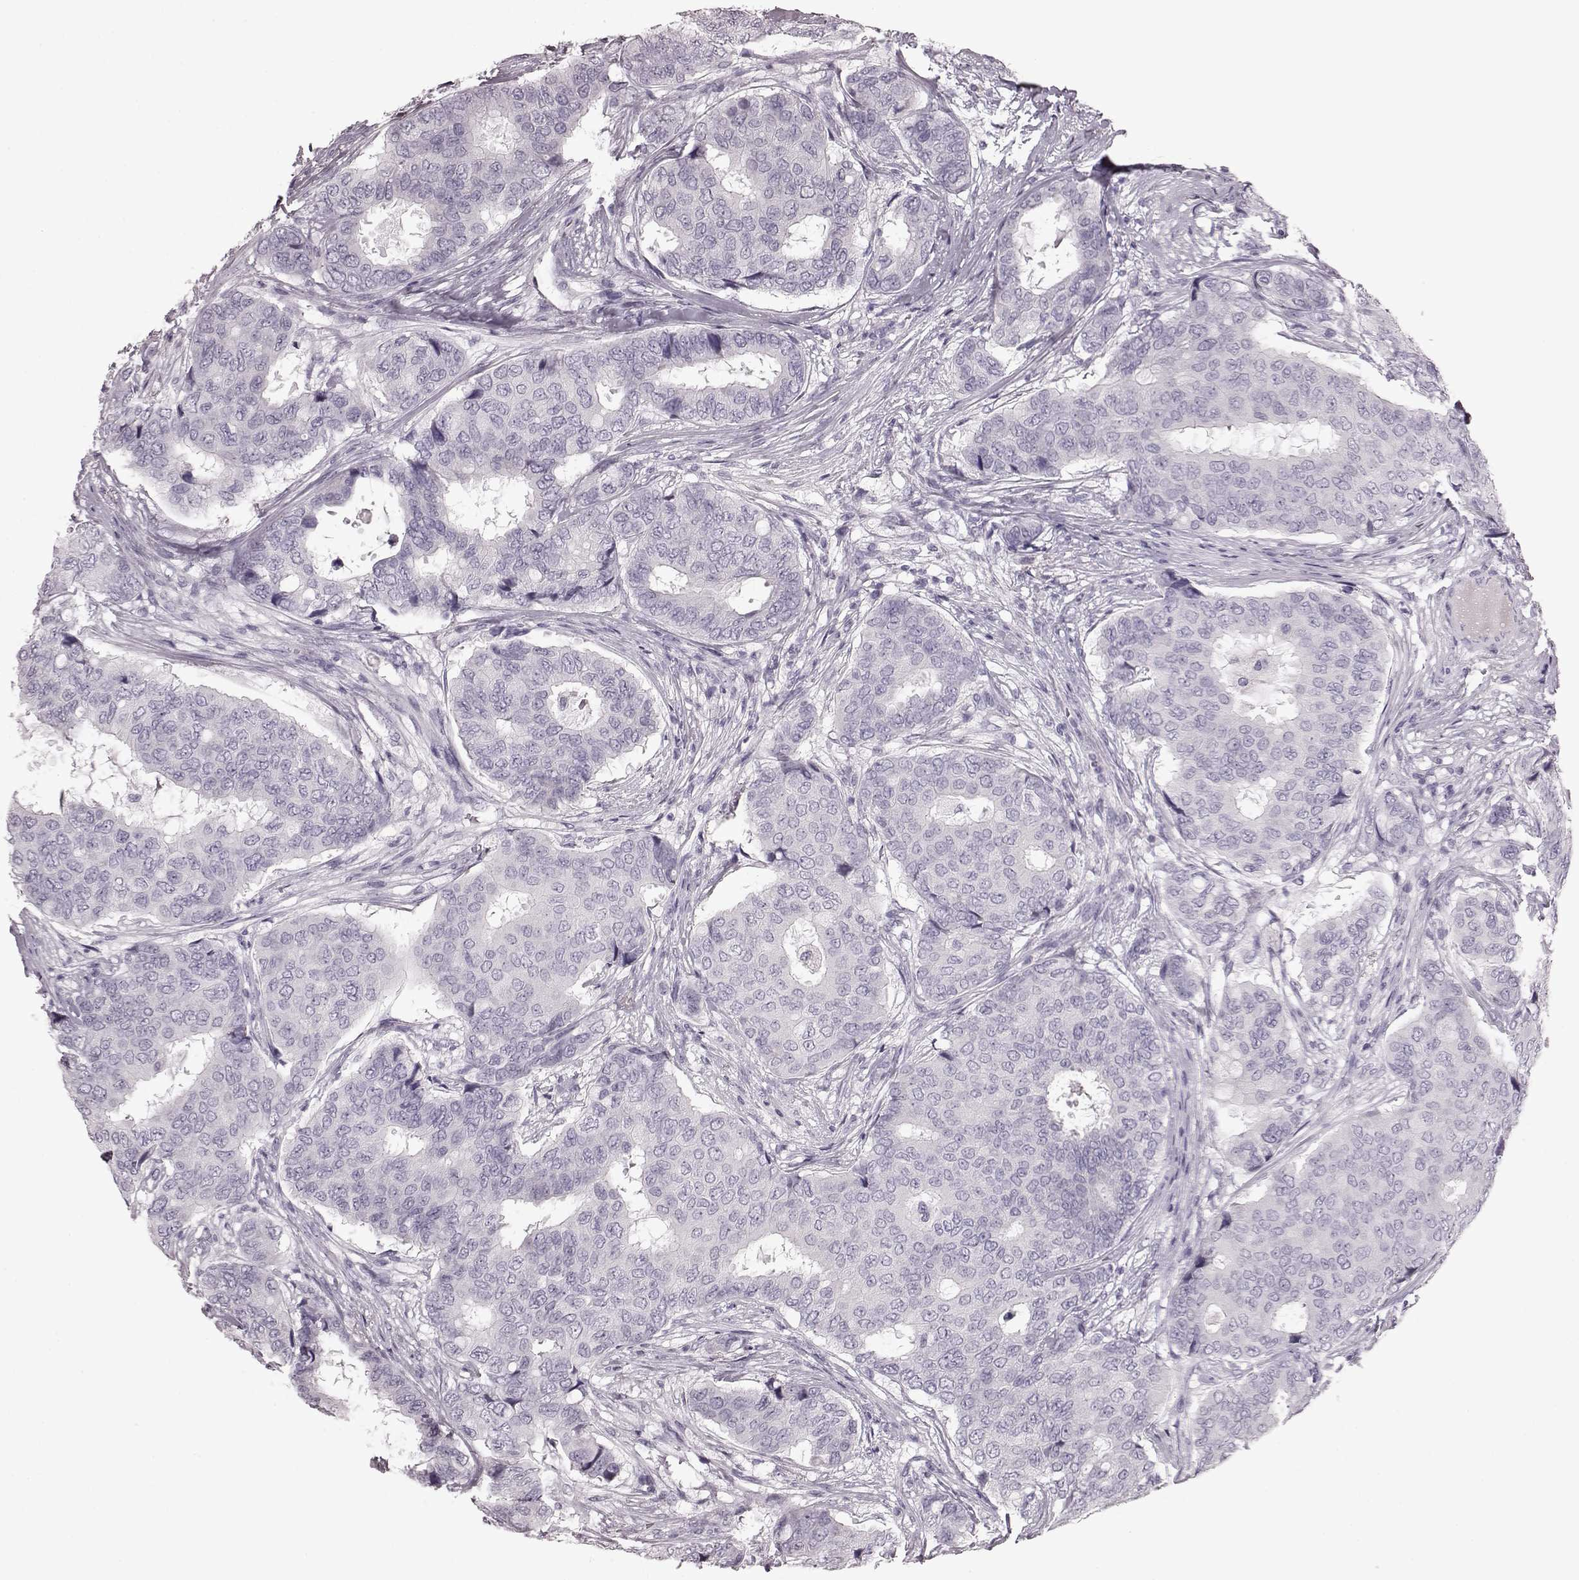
{"staining": {"intensity": "negative", "quantity": "none", "location": "none"}, "tissue": "breast cancer", "cell_type": "Tumor cells", "image_type": "cancer", "snomed": [{"axis": "morphology", "description": "Duct carcinoma"}, {"axis": "topography", "description": "Breast"}], "caption": "Immunohistochemistry (IHC) histopathology image of neoplastic tissue: human breast cancer (infiltrating ductal carcinoma) stained with DAB (3,3'-diaminobenzidine) displays no significant protein staining in tumor cells.", "gene": "CRYBA2", "patient": {"sex": "female", "age": 75}}